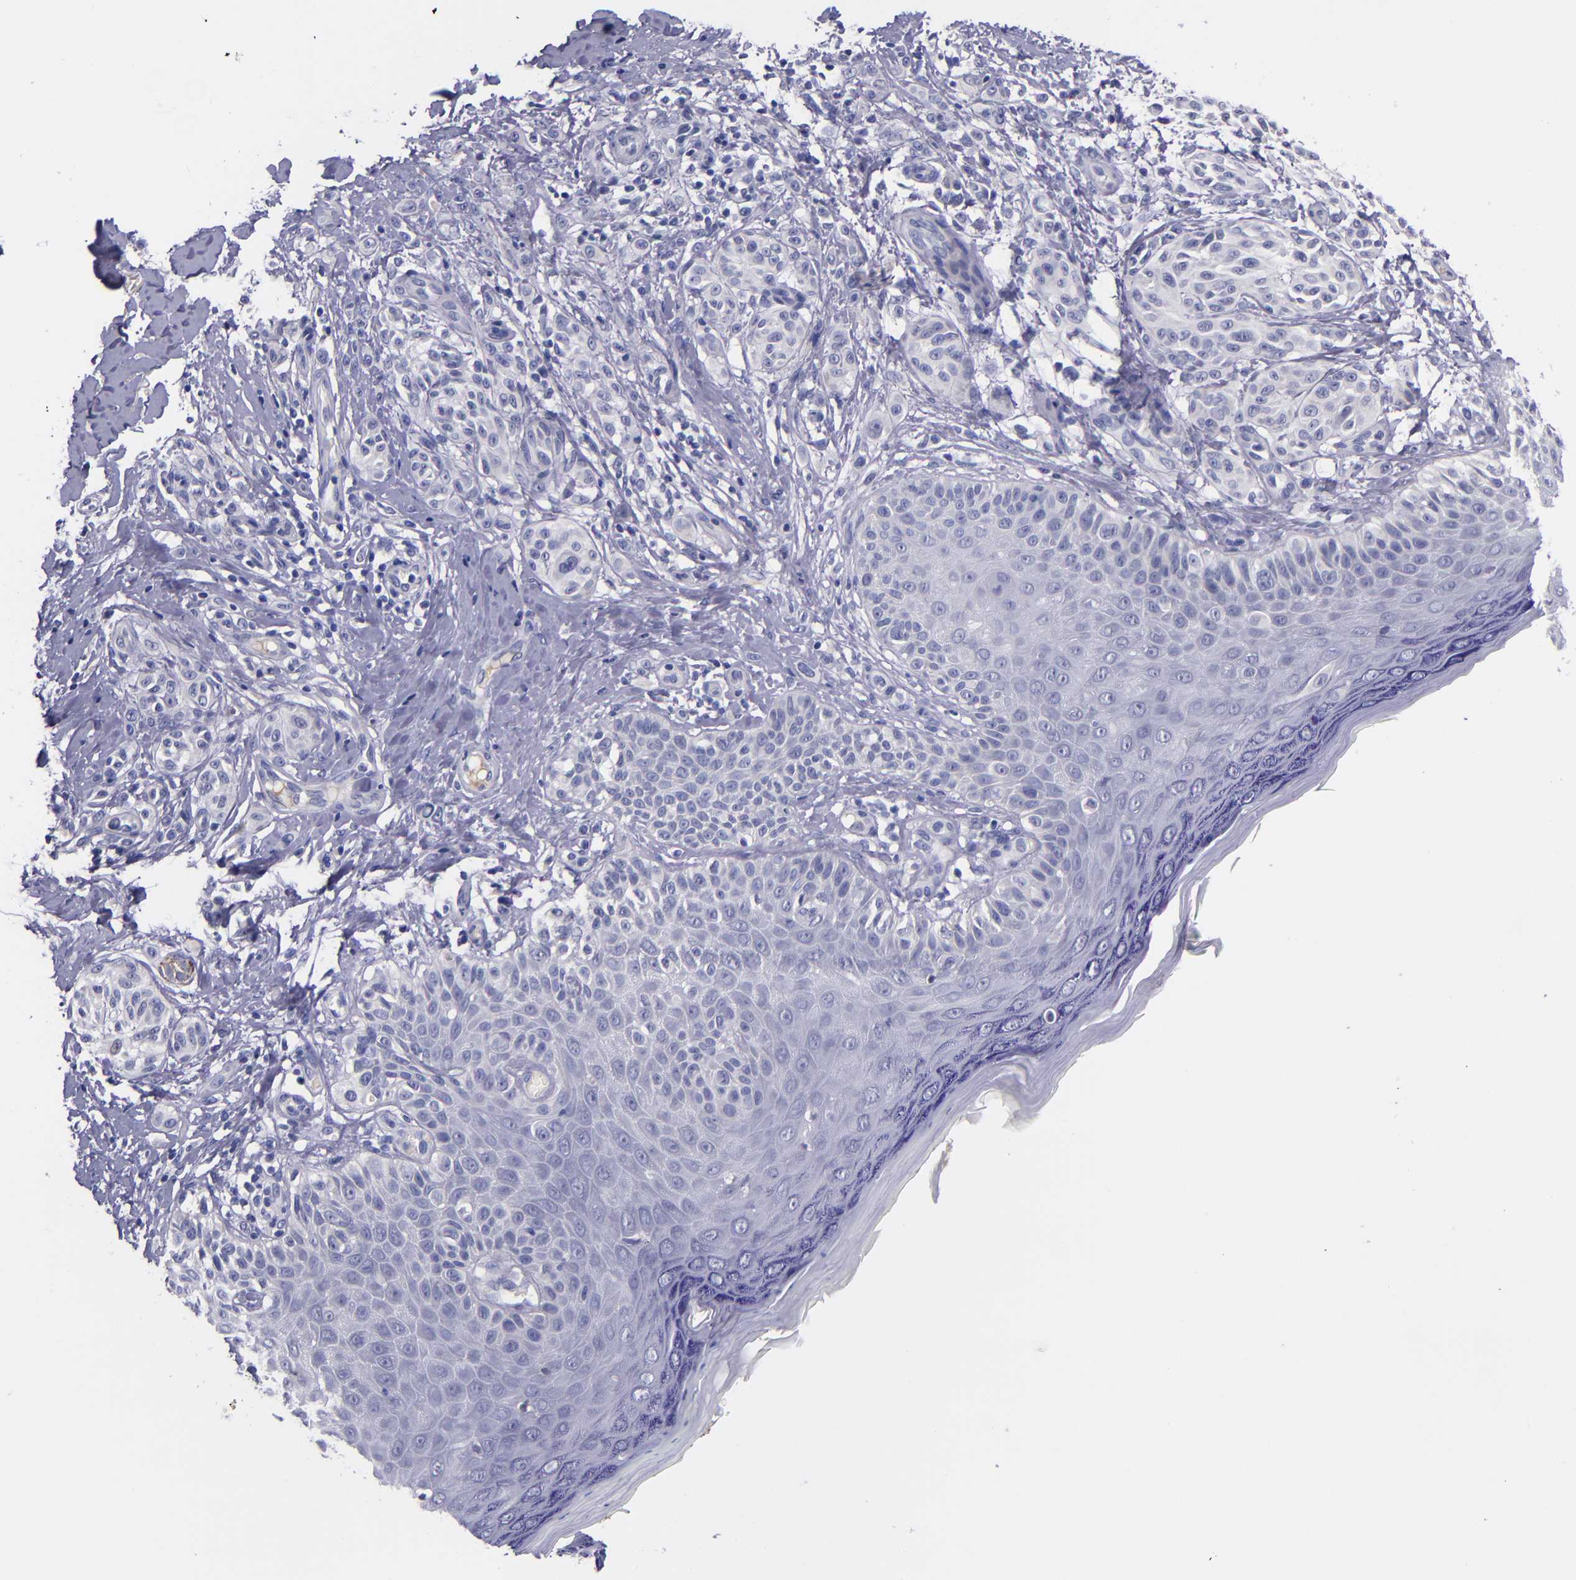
{"staining": {"intensity": "negative", "quantity": "none", "location": "none"}, "tissue": "melanoma", "cell_type": "Tumor cells", "image_type": "cancer", "snomed": [{"axis": "morphology", "description": "Malignant melanoma, NOS"}, {"axis": "topography", "description": "Skin"}], "caption": "This is an immunohistochemistry (IHC) image of human malignant melanoma. There is no staining in tumor cells.", "gene": "RBP4", "patient": {"sex": "male", "age": 57}}